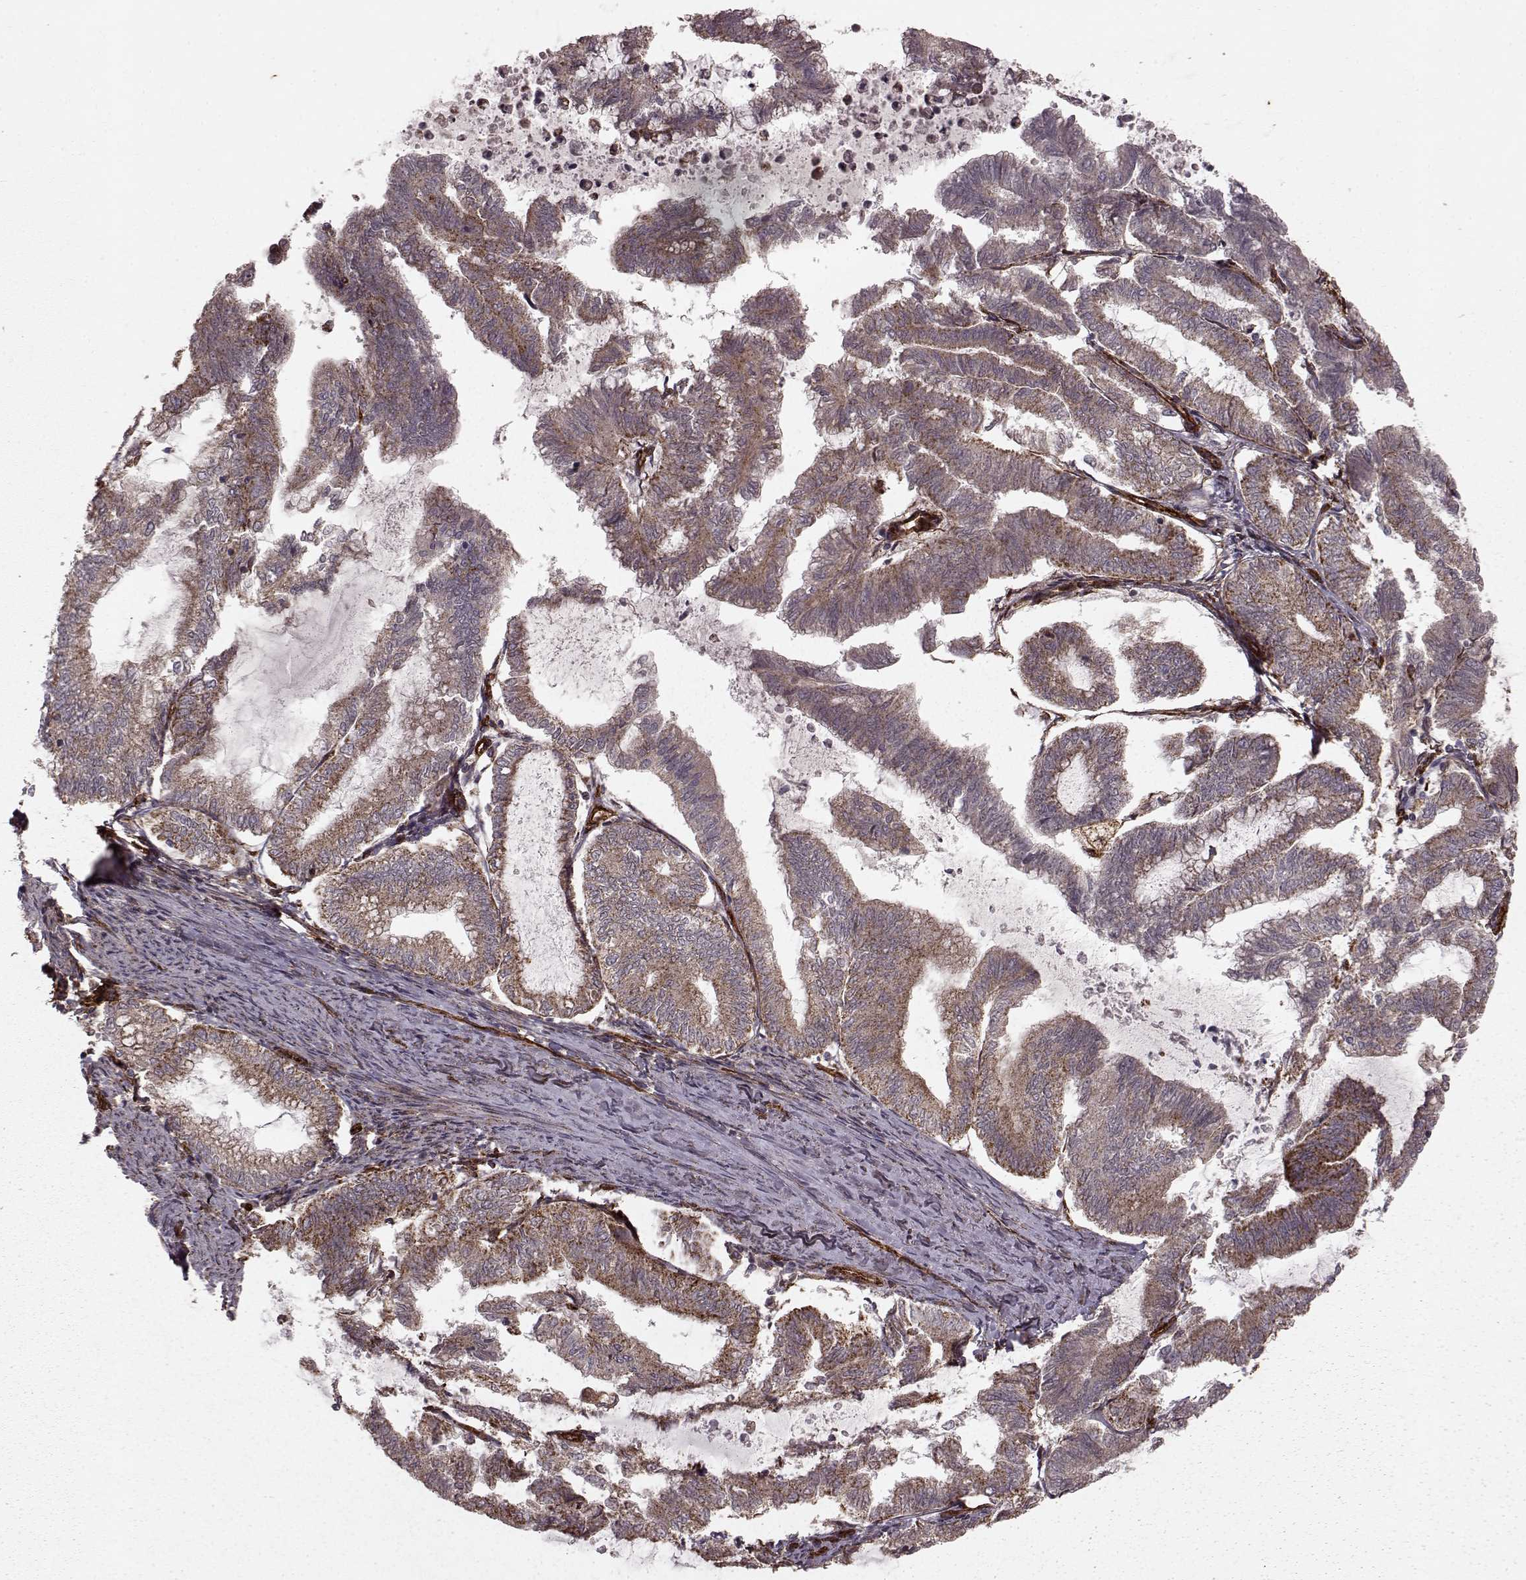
{"staining": {"intensity": "weak", "quantity": ">75%", "location": "cytoplasmic/membranous"}, "tissue": "endometrial cancer", "cell_type": "Tumor cells", "image_type": "cancer", "snomed": [{"axis": "morphology", "description": "Adenocarcinoma, NOS"}, {"axis": "topography", "description": "Endometrium"}], "caption": "The photomicrograph shows immunohistochemical staining of adenocarcinoma (endometrial). There is weak cytoplasmic/membranous expression is seen in about >75% of tumor cells.", "gene": "FXN", "patient": {"sex": "female", "age": 79}}